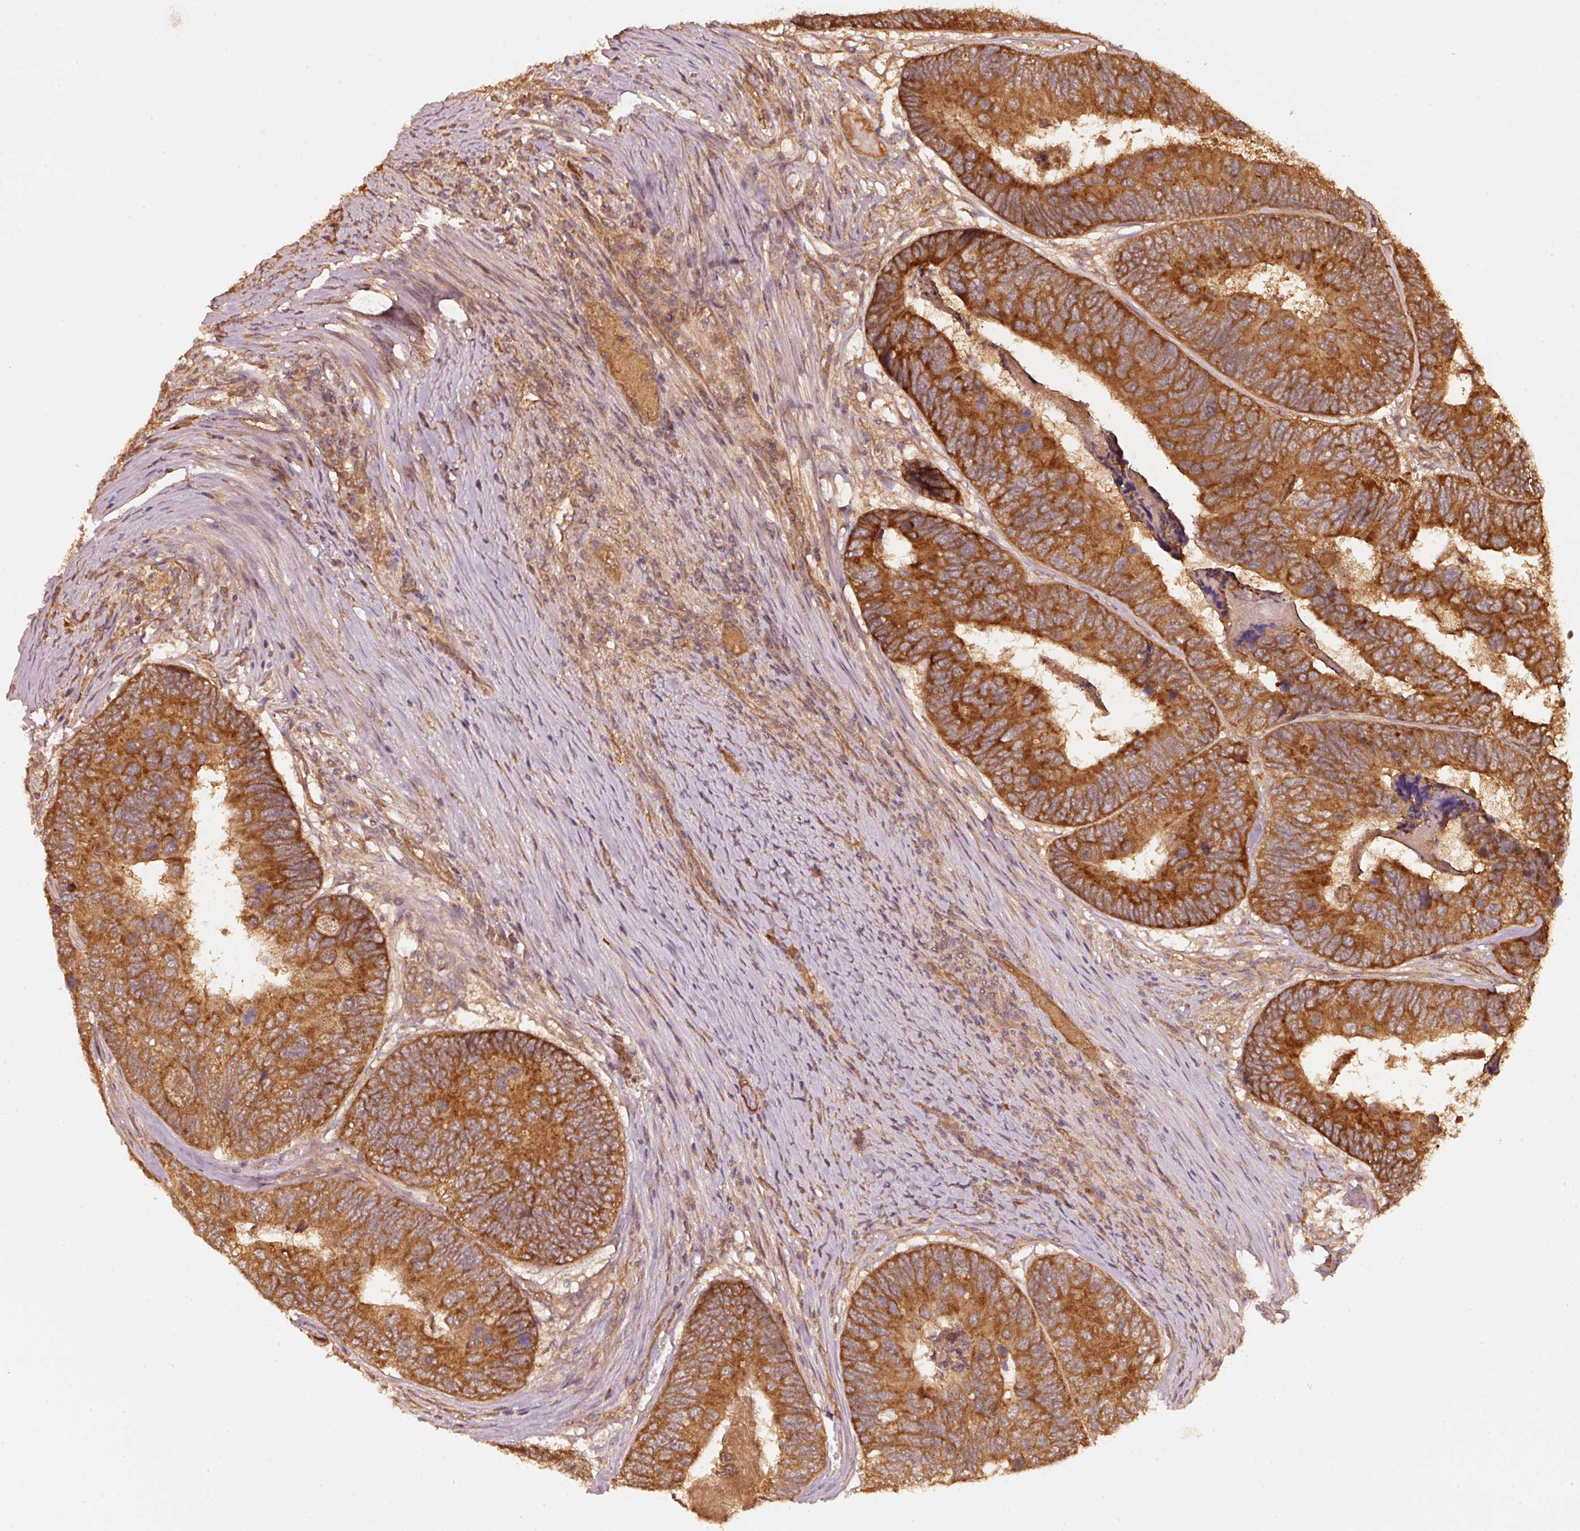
{"staining": {"intensity": "strong", "quantity": ">75%", "location": "cytoplasmic/membranous"}, "tissue": "colorectal cancer", "cell_type": "Tumor cells", "image_type": "cancer", "snomed": [{"axis": "morphology", "description": "Adenocarcinoma, NOS"}, {"axis": "topography", "description": "Colon"}], "caption": "Protein analysis of colorectal cancer tissue exhibits strong cytoplasmic/membranous staining in approximately >75% of tumor cells.", "gene": "STAU1", "patient": {"sex": "female", "age": 67}}